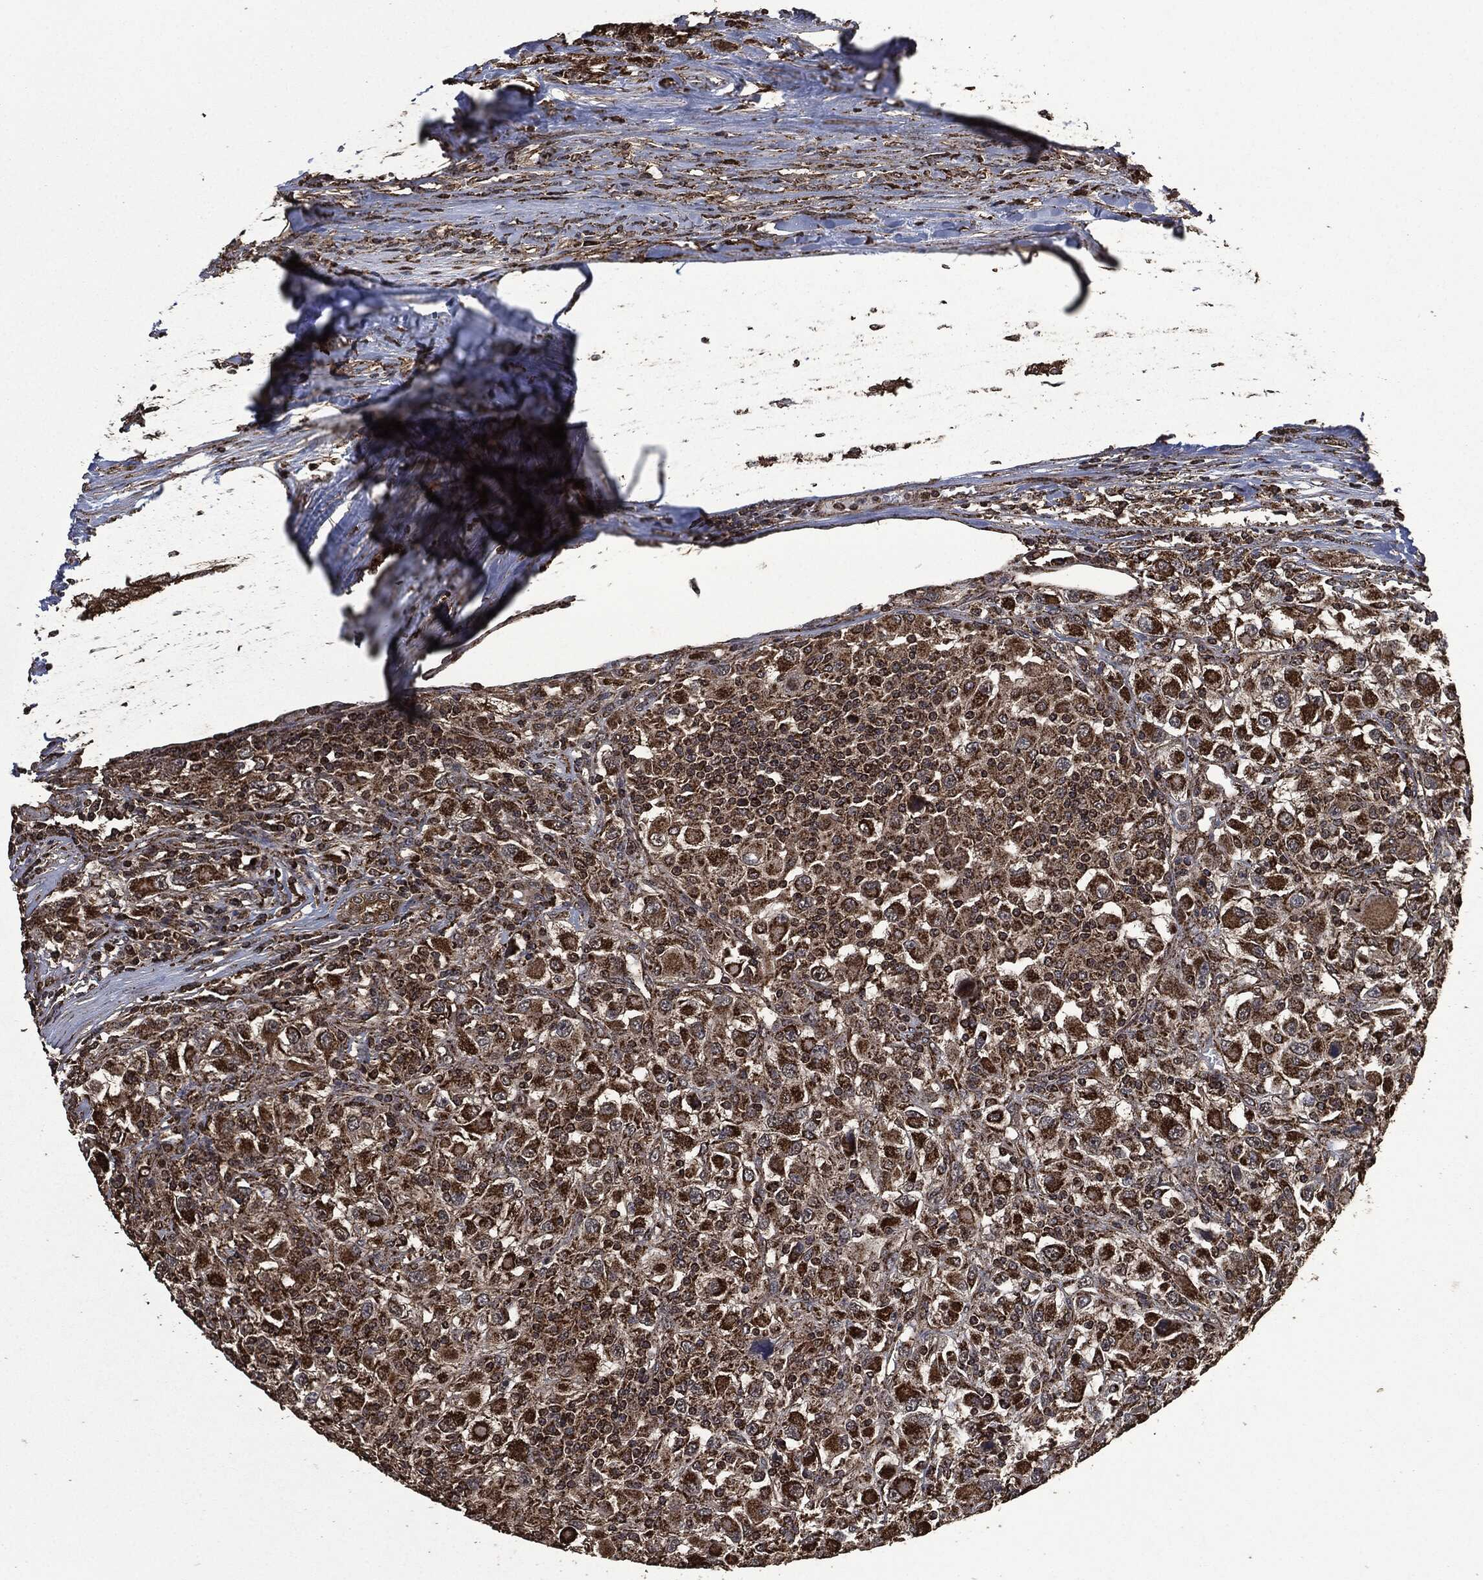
{"staining": {"intensity": "strong", "quantity": ">75%", "location": "cytoplasmic/membranous"}, "tissue": "renal cancer", "cell_type": "Tumor cells", "image_type": "cancer", "snomed": [{"axis": "morphology", "description": "Adenocarcinoma, NOS"}, {"axis": "topography", "description": "Kidney"}], "caption": "DAB (3,3'-diaminobenzidine) immunohistochemical staining of human renal cancer exhibits strong cytoplasmic/membranous protein expression in about >75% of tumor cells.", "gene": "LIG3", "patient": {"sex": "female", "age": 67}}